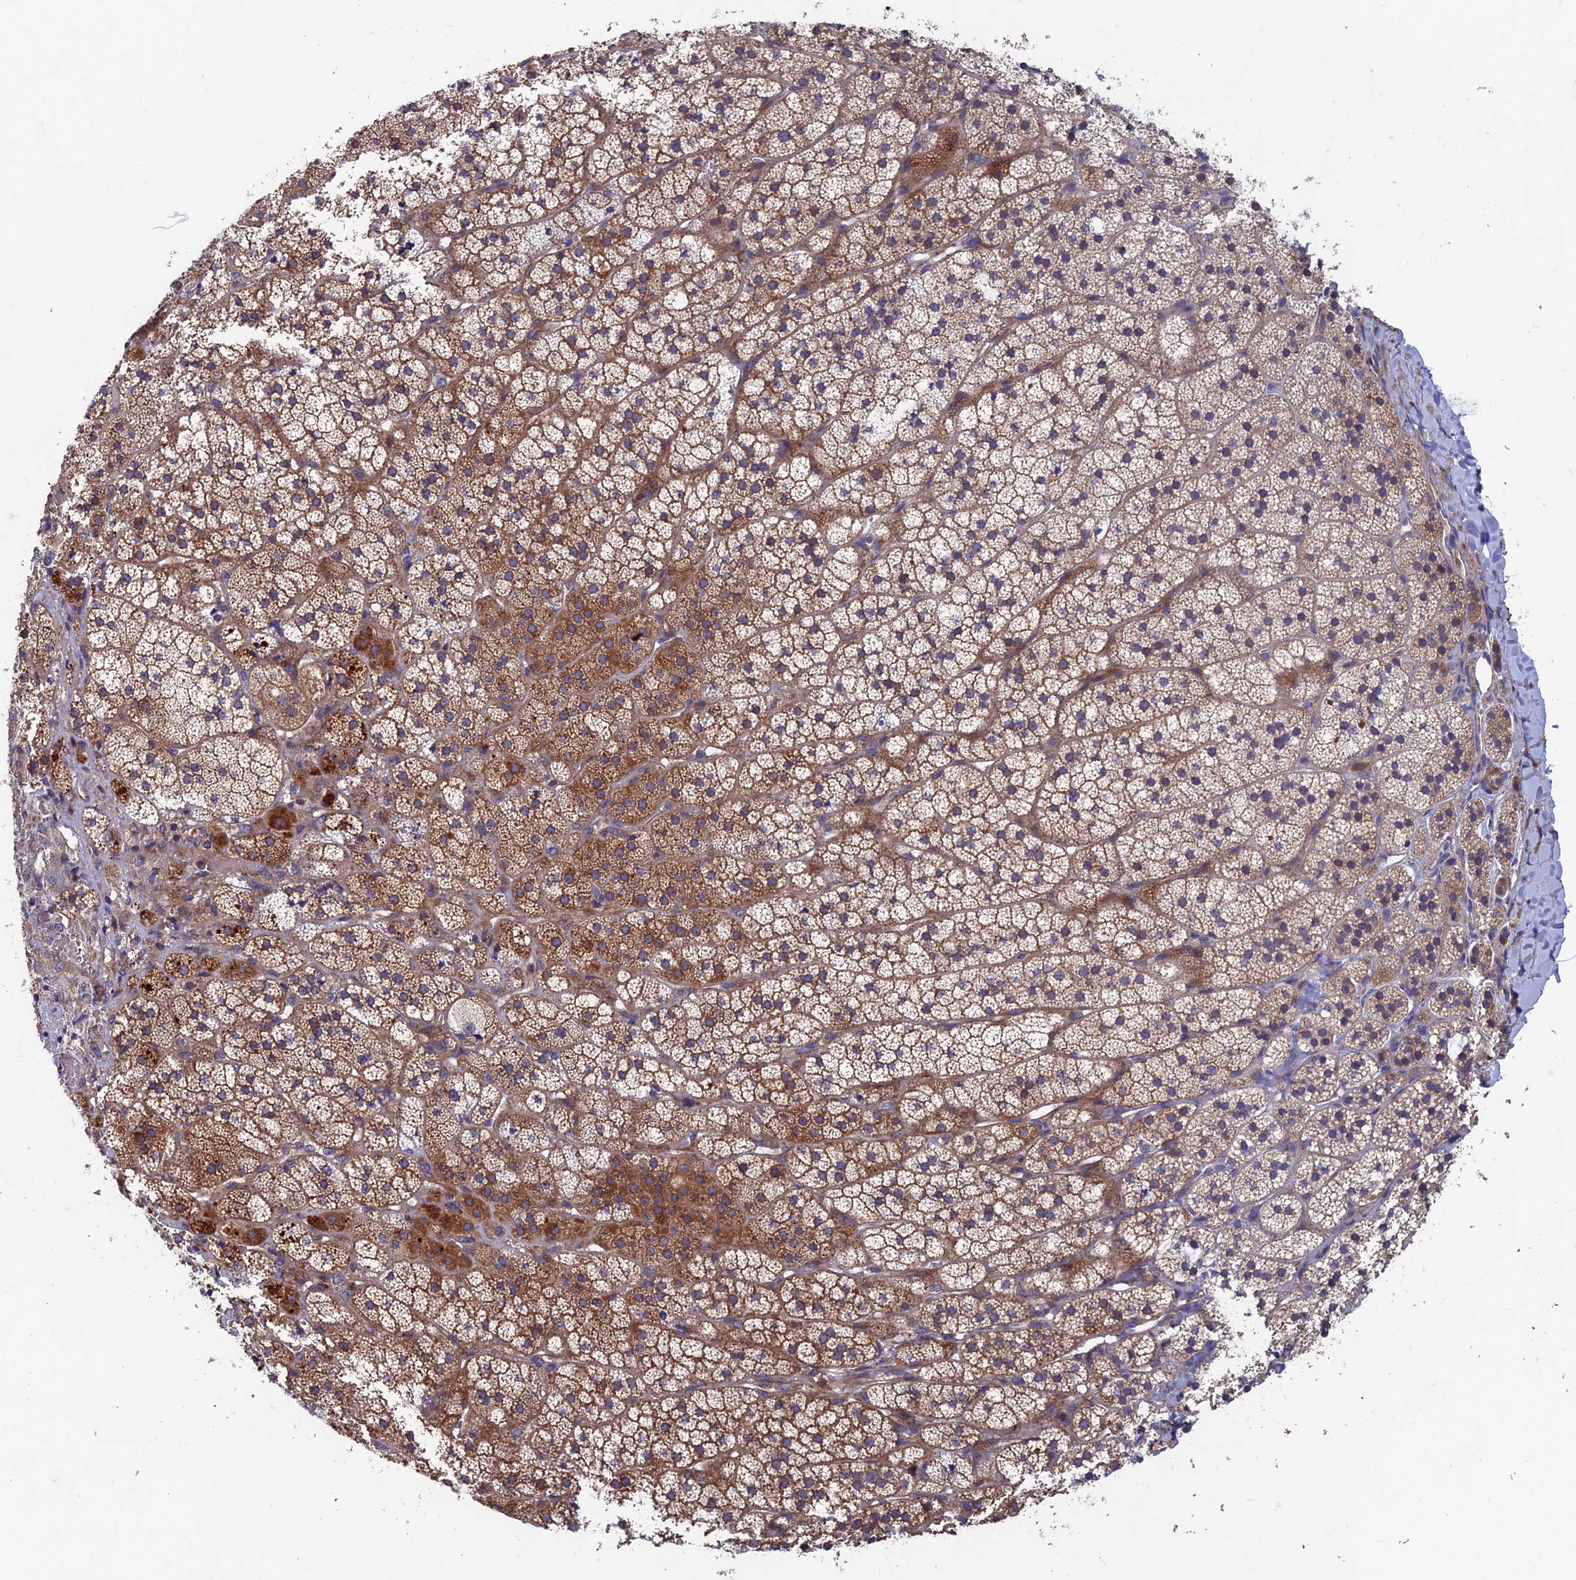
{"staining": {"intensity": "moderate", "quantity": "25%-75%", "location": "cytoplasmic/membranous"}, "tissue": "adrenal gland", "cell_type": "Glandular cells", "image_type": "normal", "snomed": [{"axis": "morphology", "description": "Normal tissue, NOS"}, {"axis": "topography", "description": "Adrenal gland"}], "caption": "Moderate cytoplasmic/membranous positivity is appreciated in approximately 25%-75% of glandular cells in benign adrenal gland.", "gene": "NCAPG", "patient": {"sex": "female", "age": 44}}